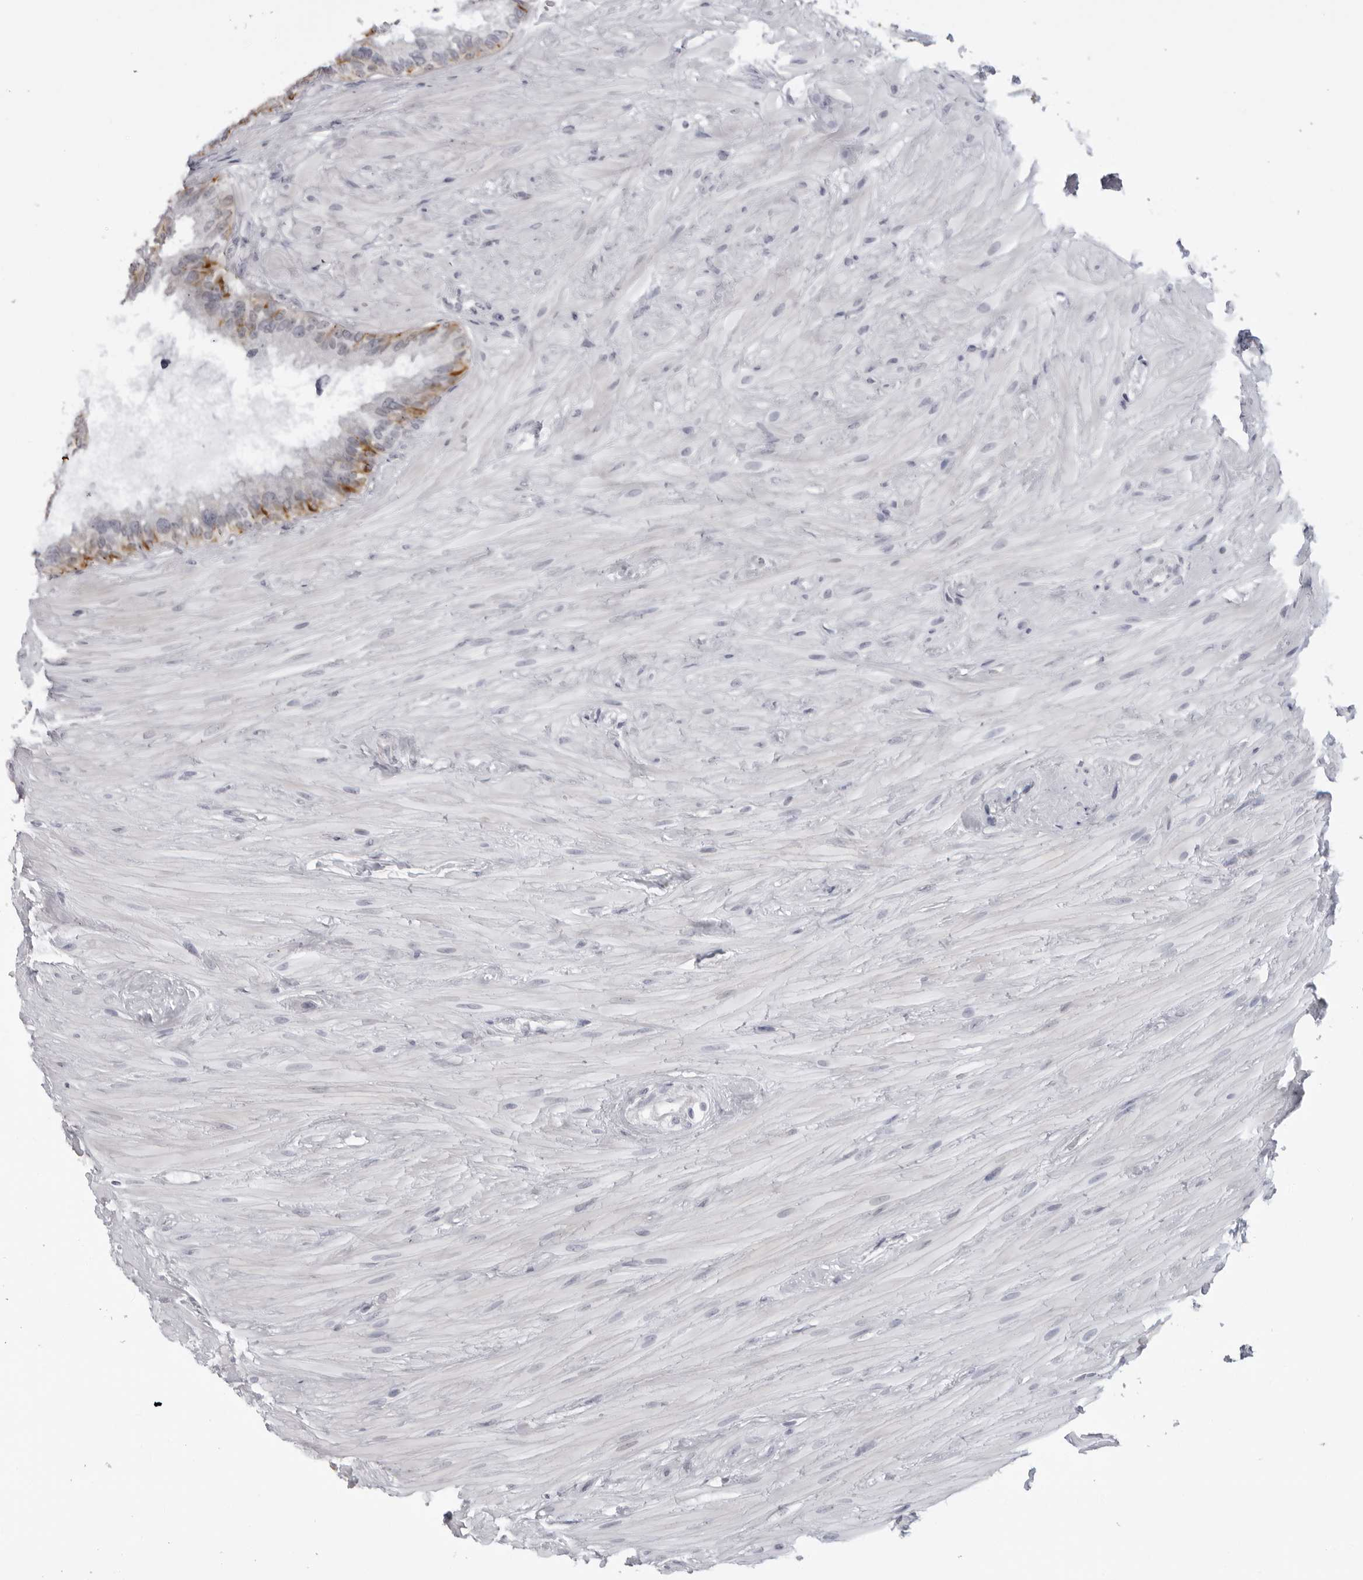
{"staining": {"intensity": "negative", "quantity": "none", "location": "none"}, "tissue": "seminal vesicle", "cell_type": "Glandular cells", "image_type": "normal", "snomed": [{"axis": "morphology", "description": "Normal tissue, NOS"}, {"axis": "topography", "description": "Seminal veicle"}], "caption": "IHC histopathology image of benign seminal vesicle: seminal vesicle stained with DAB exhibits no significant protein positivity in glandular cells.", "gene": "DNALI1", "patient": {"sex": "male", "age": 80}}